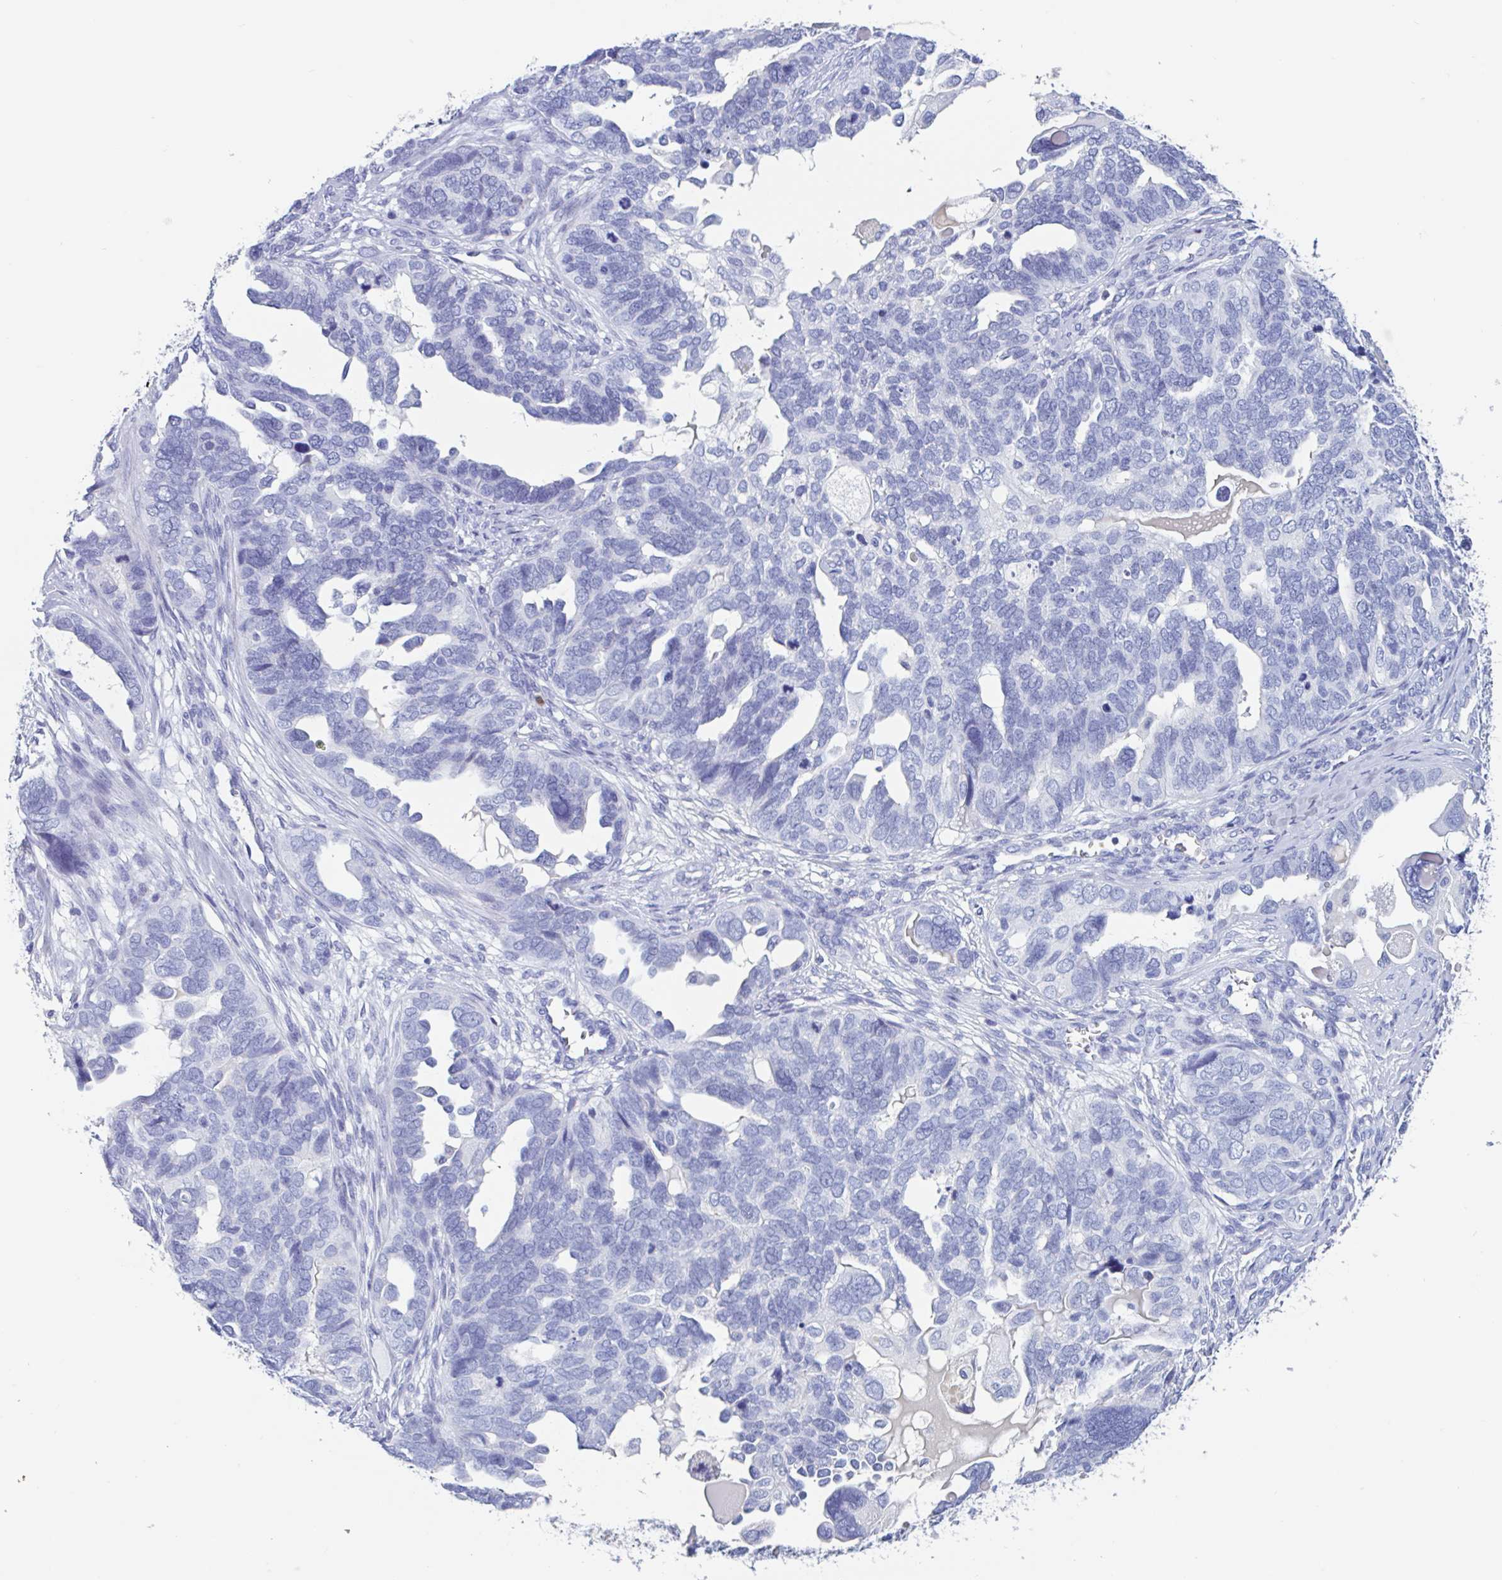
{"staining": {"intensity": "negative", "quantity": "none", "location": "none"}, "tissue": "ovarian cancer", "cell_type": "Tumor cells", "image_type": "cancer", "snomed": [{"axis": "morphology", "description": "Cystadenocarcinoma, serous, NOS"}, {"axis": "topography", "description": "Ovary"}], "caption": "This is an IHC histopathology image of human serous cystadenocarcinoma (ovarian). There is no staining in tumor cells.", "gene": "ZNHIT2", "patient": {"sex": "female", "age": 51}}